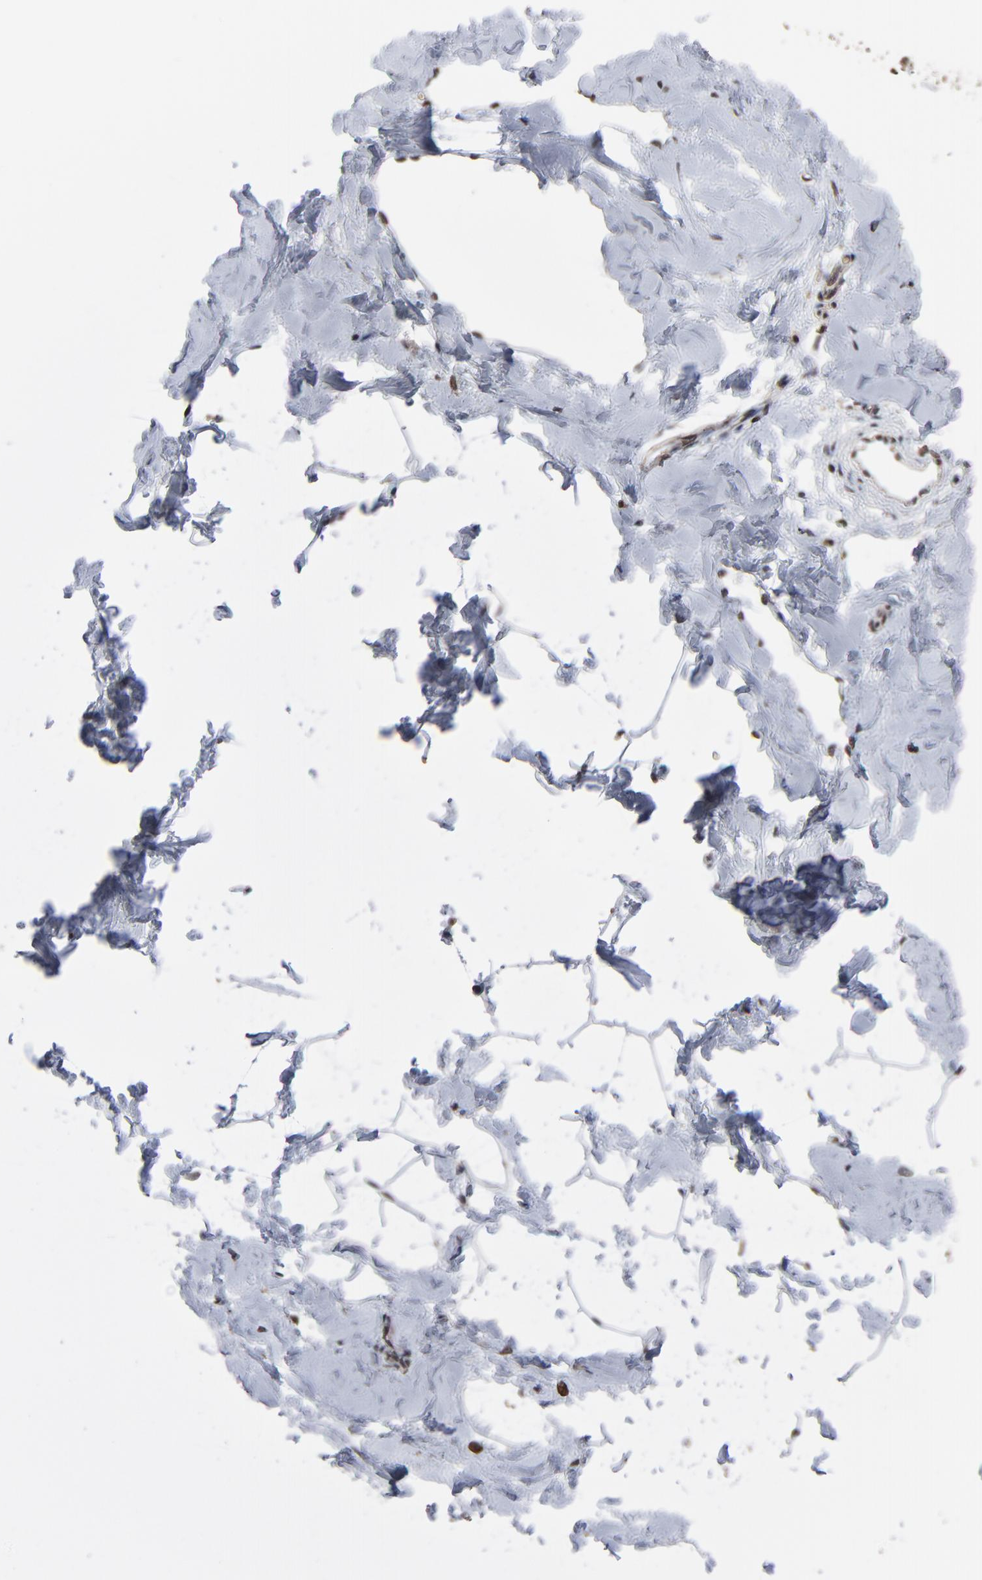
{"staining": {"intensity": "negative", "quantity": "none", "location": "none"}, "tissue": "breast", "cell_type": "Adipocytes", "image_type": "normal", "snomed": [{"axis": "morphology", "description": "Normal tissue, NOS"}, {"axis": "topography", "description": "Breast"}], "caption": "Histopathology image shows no significant protein staining in adipocytes of unremarkable breast.", "gene": "CHM", "patient": {"sex": "female", "age": 23}}